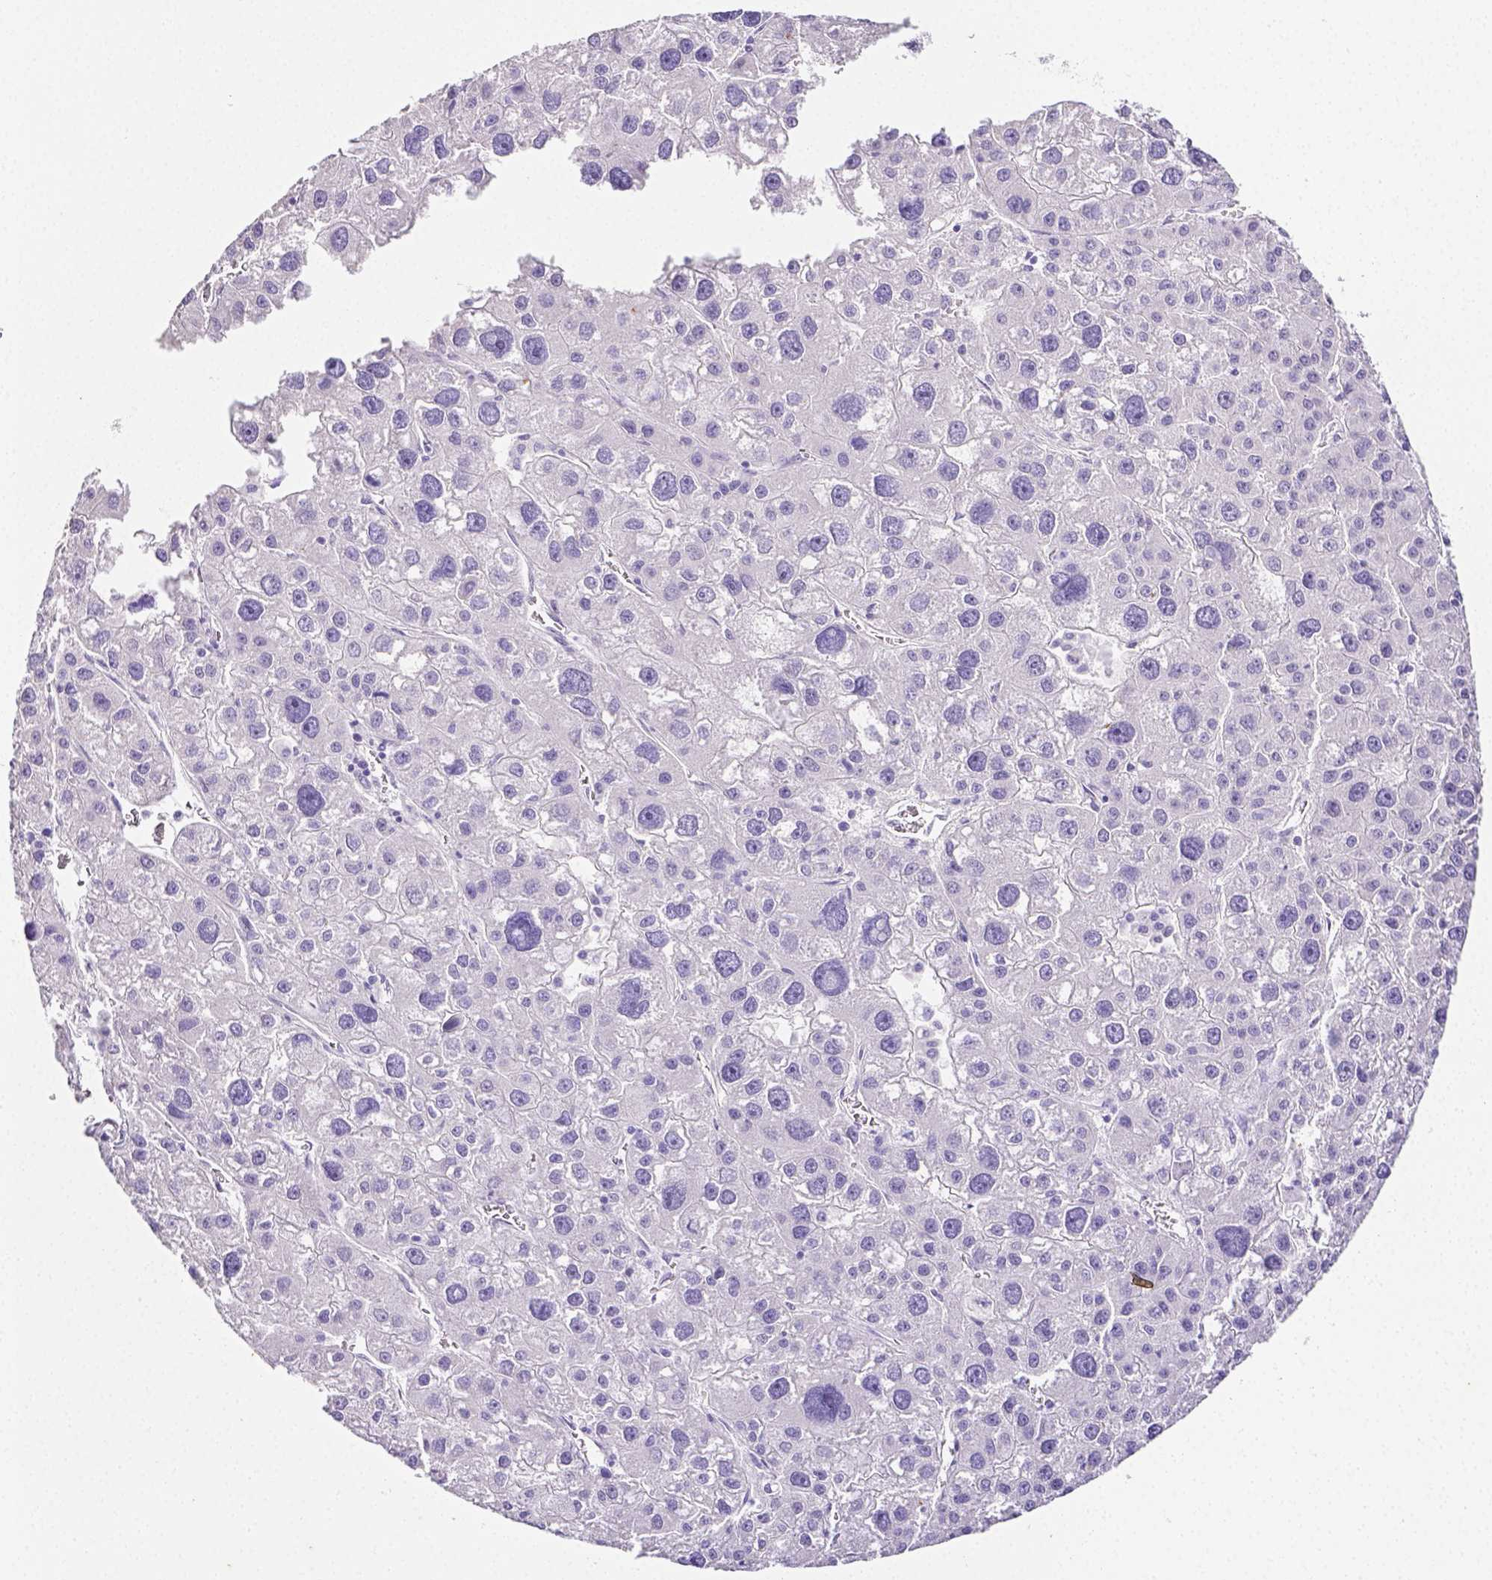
{"staining": {"intensity": "negative", "quantity": "none", "location": "none"}, "tissue": "liver cancer", "cell_type": "Tumor cells", "image_type": "cancer", "snomed": [{"axis": "morphology", "description": "Carcinoma, Hepatocellular, NOS"}, {"axis": "topography", "description": "Liver"}], "caption": "Immunohistochemistry (IHC) micrograph of human liver hepatocellular carcinoma stained for a protein (brown), which reveals no expression in tumor cells.", "gene": "ARHGAP36", "patient": {"sex": "male", "age": 73}}